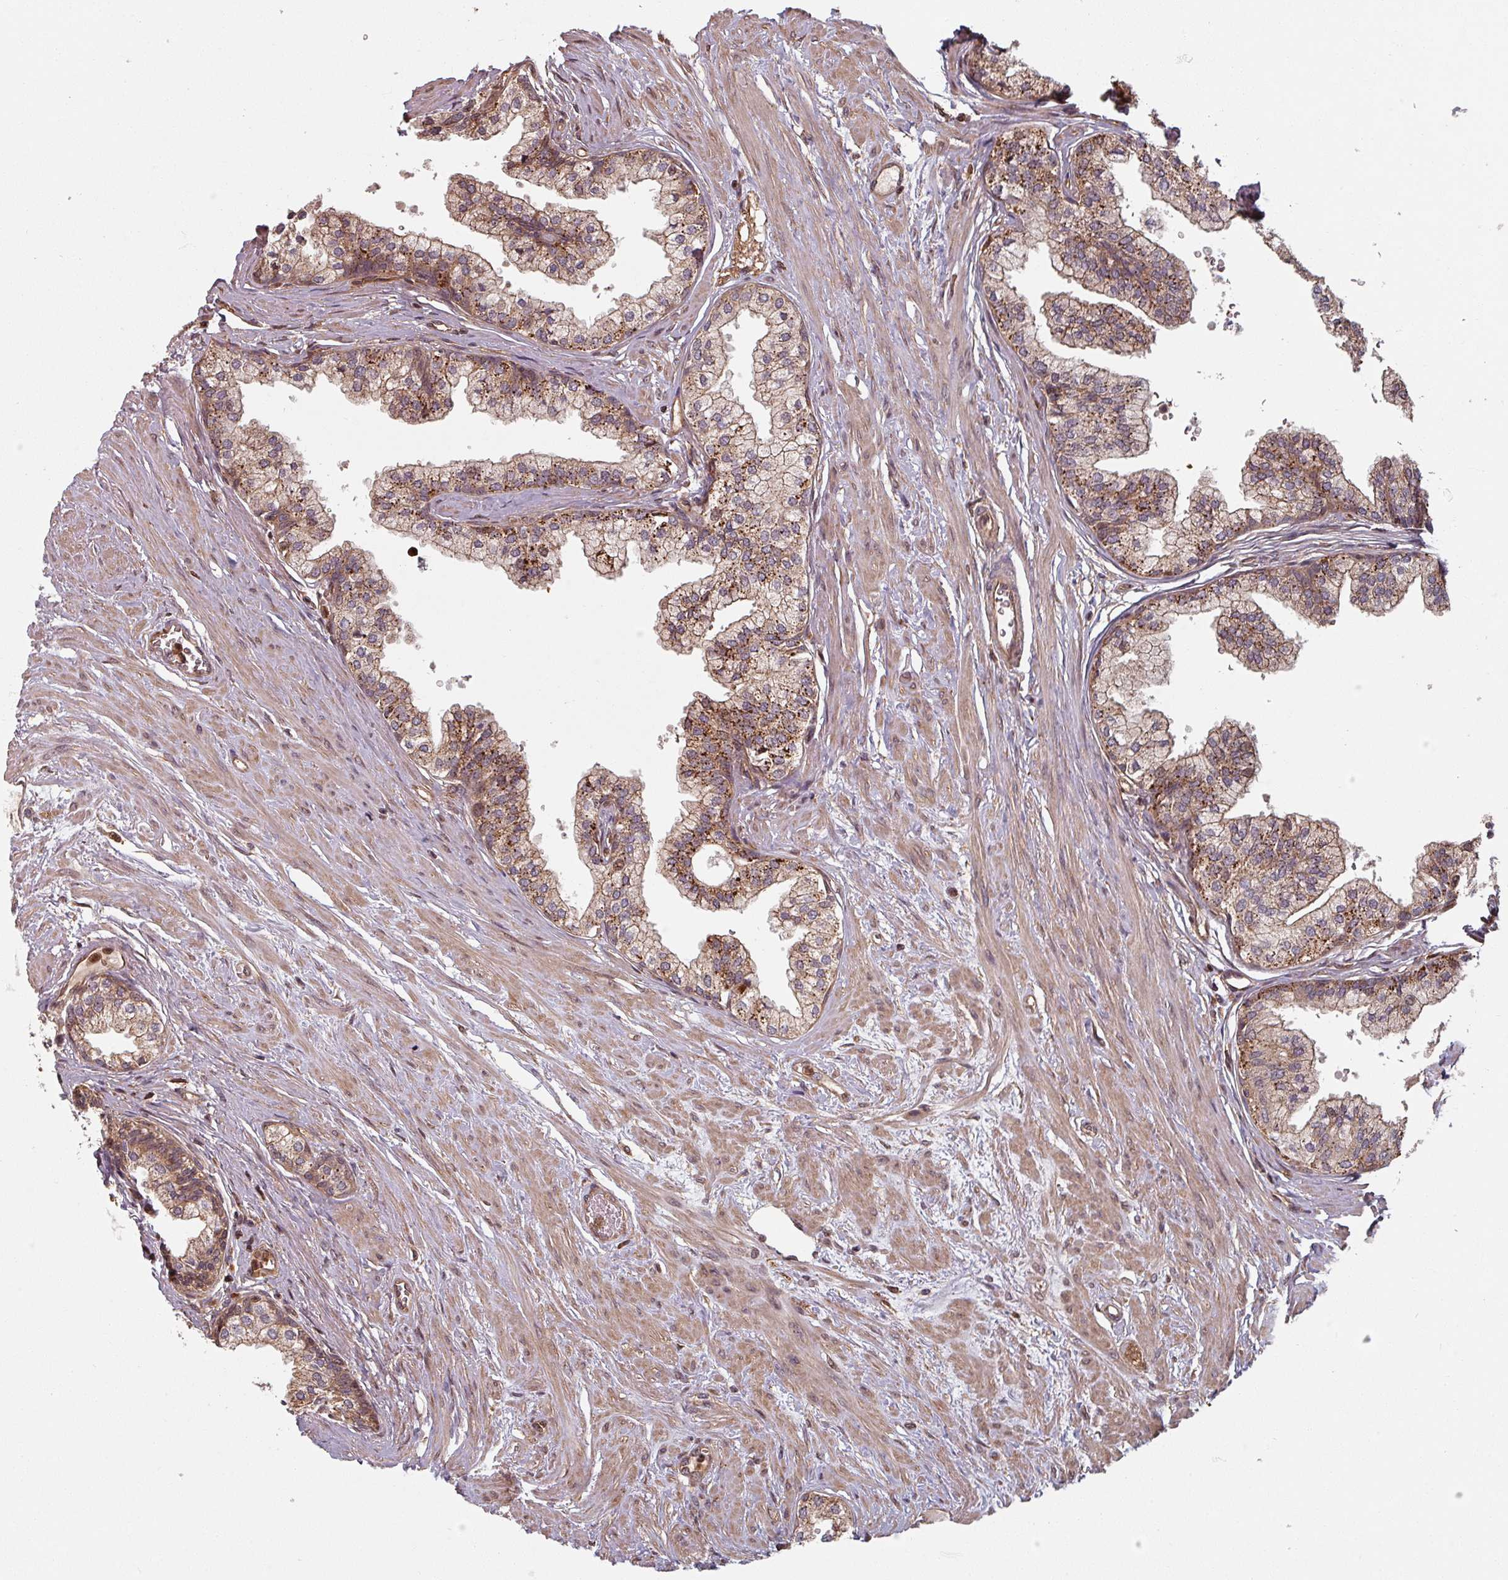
{"staining": {"intensity": "moderate", "quantity": ">75%", "location": "cytoplasmic/membranous"}, "tissue": "prostate", "cell_type": "Glandular cells", "image_type": "normal", "snomed": [{"axis": "morphology", "description": "Normal tissue, NOS"}, {"axis": "topography", "description": "Prostate"}], "caption": "Protein expression analysis of normal human prostate reveals moderate cytoplasmic/membranous staining in about >75% of glandular cells.", "gene": "EID1", "patient": {"sex": "male", "age": 60}}